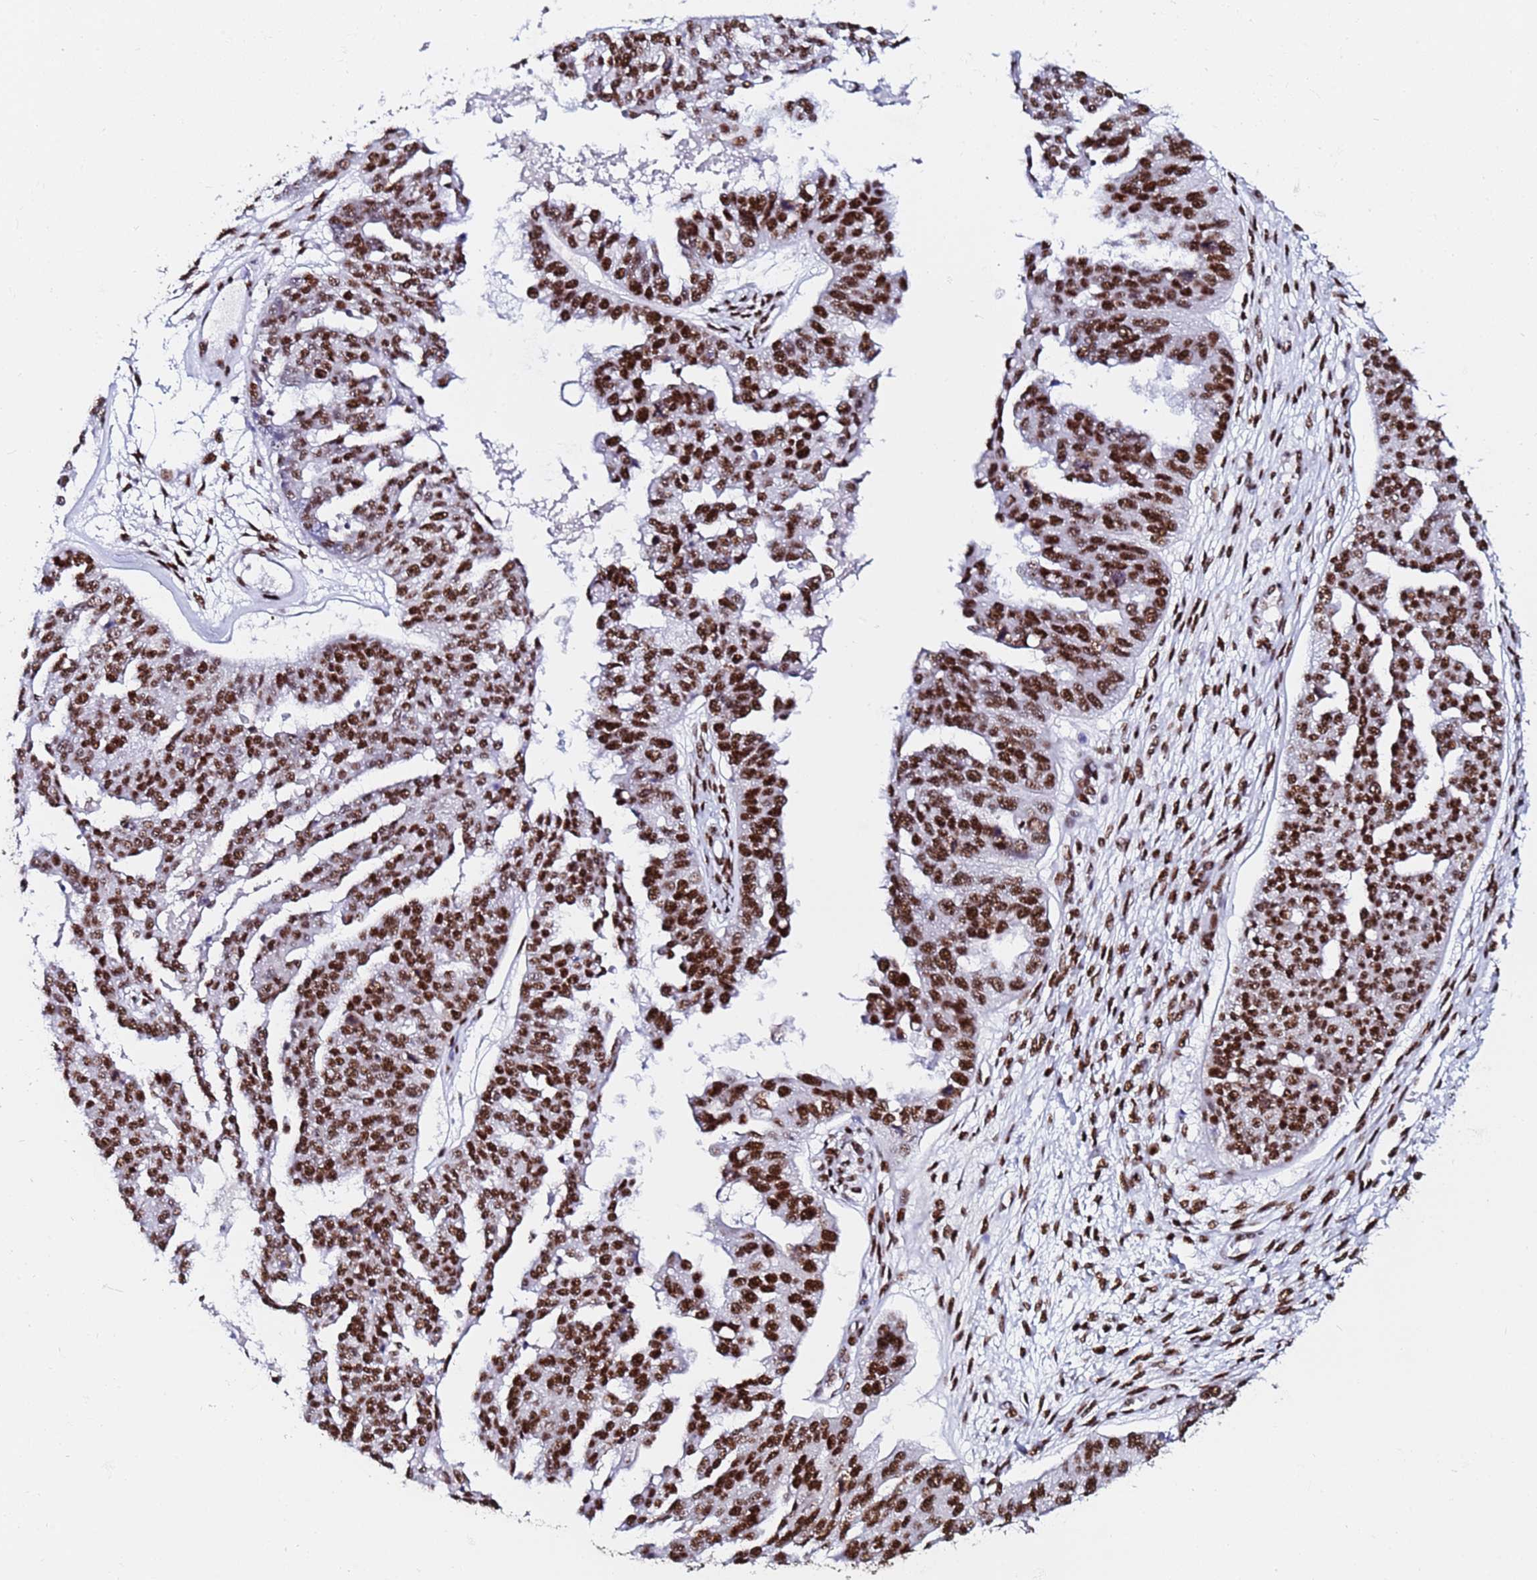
{"staining": {"intensity": "strong", "quantity": ">75%", "location": "nuclear"}, "tissue": "ovarian cancer", "cell_type": "Tumor cells", "image_type": "cancer", "snomed": [{"axis": "morphology", "description": "Cystadenocarcinoma, serous, NOS"}, {"axis": "topography", "description": "Ovary"}], "caption": "A photomicrograph showing strong nuclear positivity in about >75% of tumor cells in ovarian serous cystadenocarcinoma, as visualized by brown immunohistochemical staining.", "gene": "SNRPA1", "patient": {"sex": "female", "age": 58}}